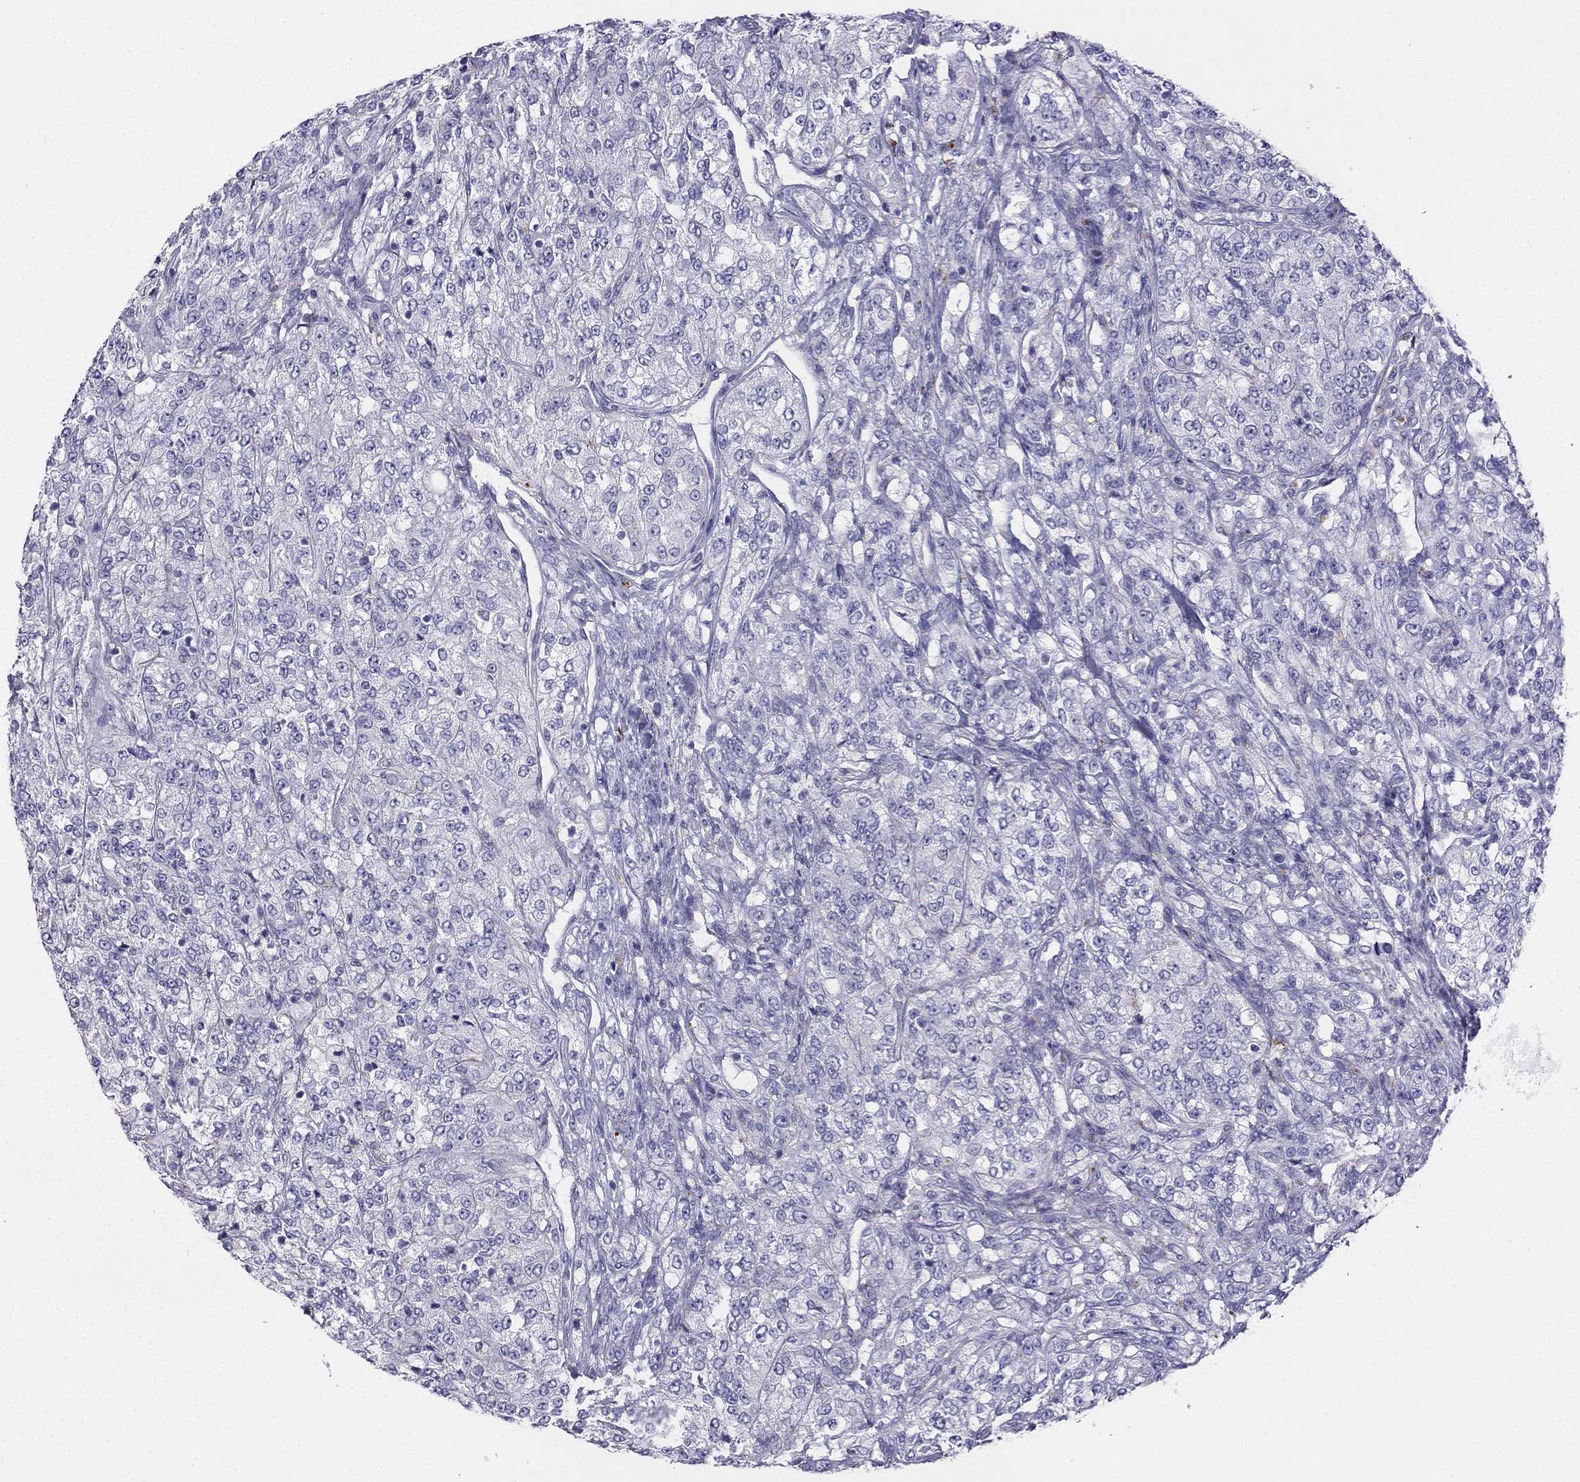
{"staining": {"intensity": "negative", "quantity": "none", "location": "none"}, "tissue": "renal cancer", "cell_type": "Tumor cells", "image_type": "cancer", "snomed": [{"axis": "morphology", "description": "Adenocarcinoma, NOS"}, {"axis": "topography", "description": "Kidney"}], "caption": "This is an immunohistochemistry (IHC) micrograph of human renal cancer. There is no positivity in tumor cells.", "gene": "ALOXE3", "patient": {"sex": "female", "age": 63}}